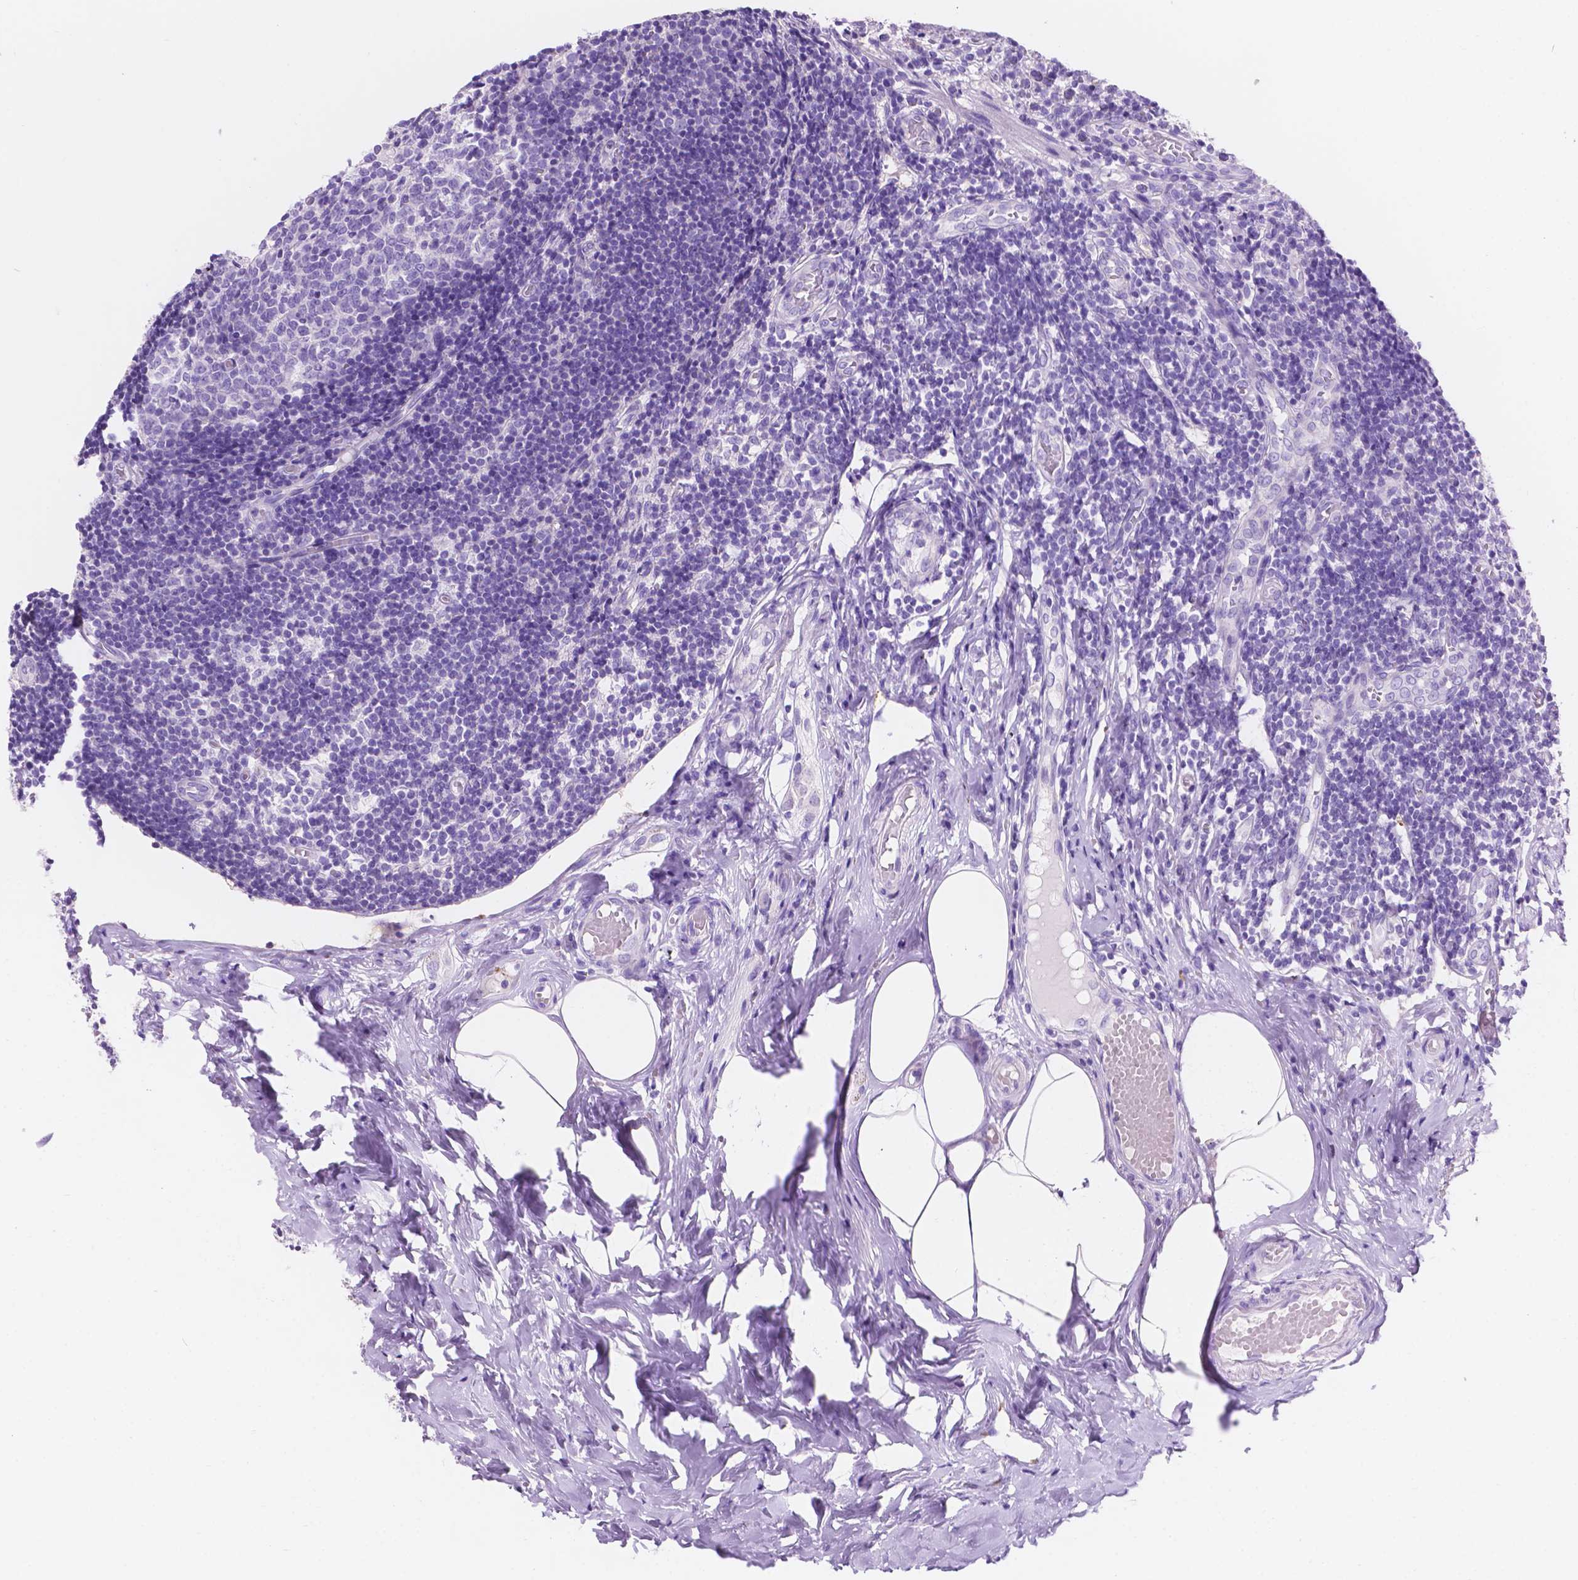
{"staining": {"intensity": "negative", "quantity": "none", "location": "none"}, "tissue": "appendix", "cell_type": "Glandular cells", "image_type": "normal", "snomed": [{"axis": "morphology", "description": "Normal tissue, NOS"}, {"axis": "topography", "description": "Appendix"}], "caption": "High power microscopy micrograph of an IHC micrograph of normal appendix, revealing no significant positivity in glandular cells. Nuclei are stained in blue.", "gene": "IGFN1", "patient": {"sex": "female", "age": 32}}